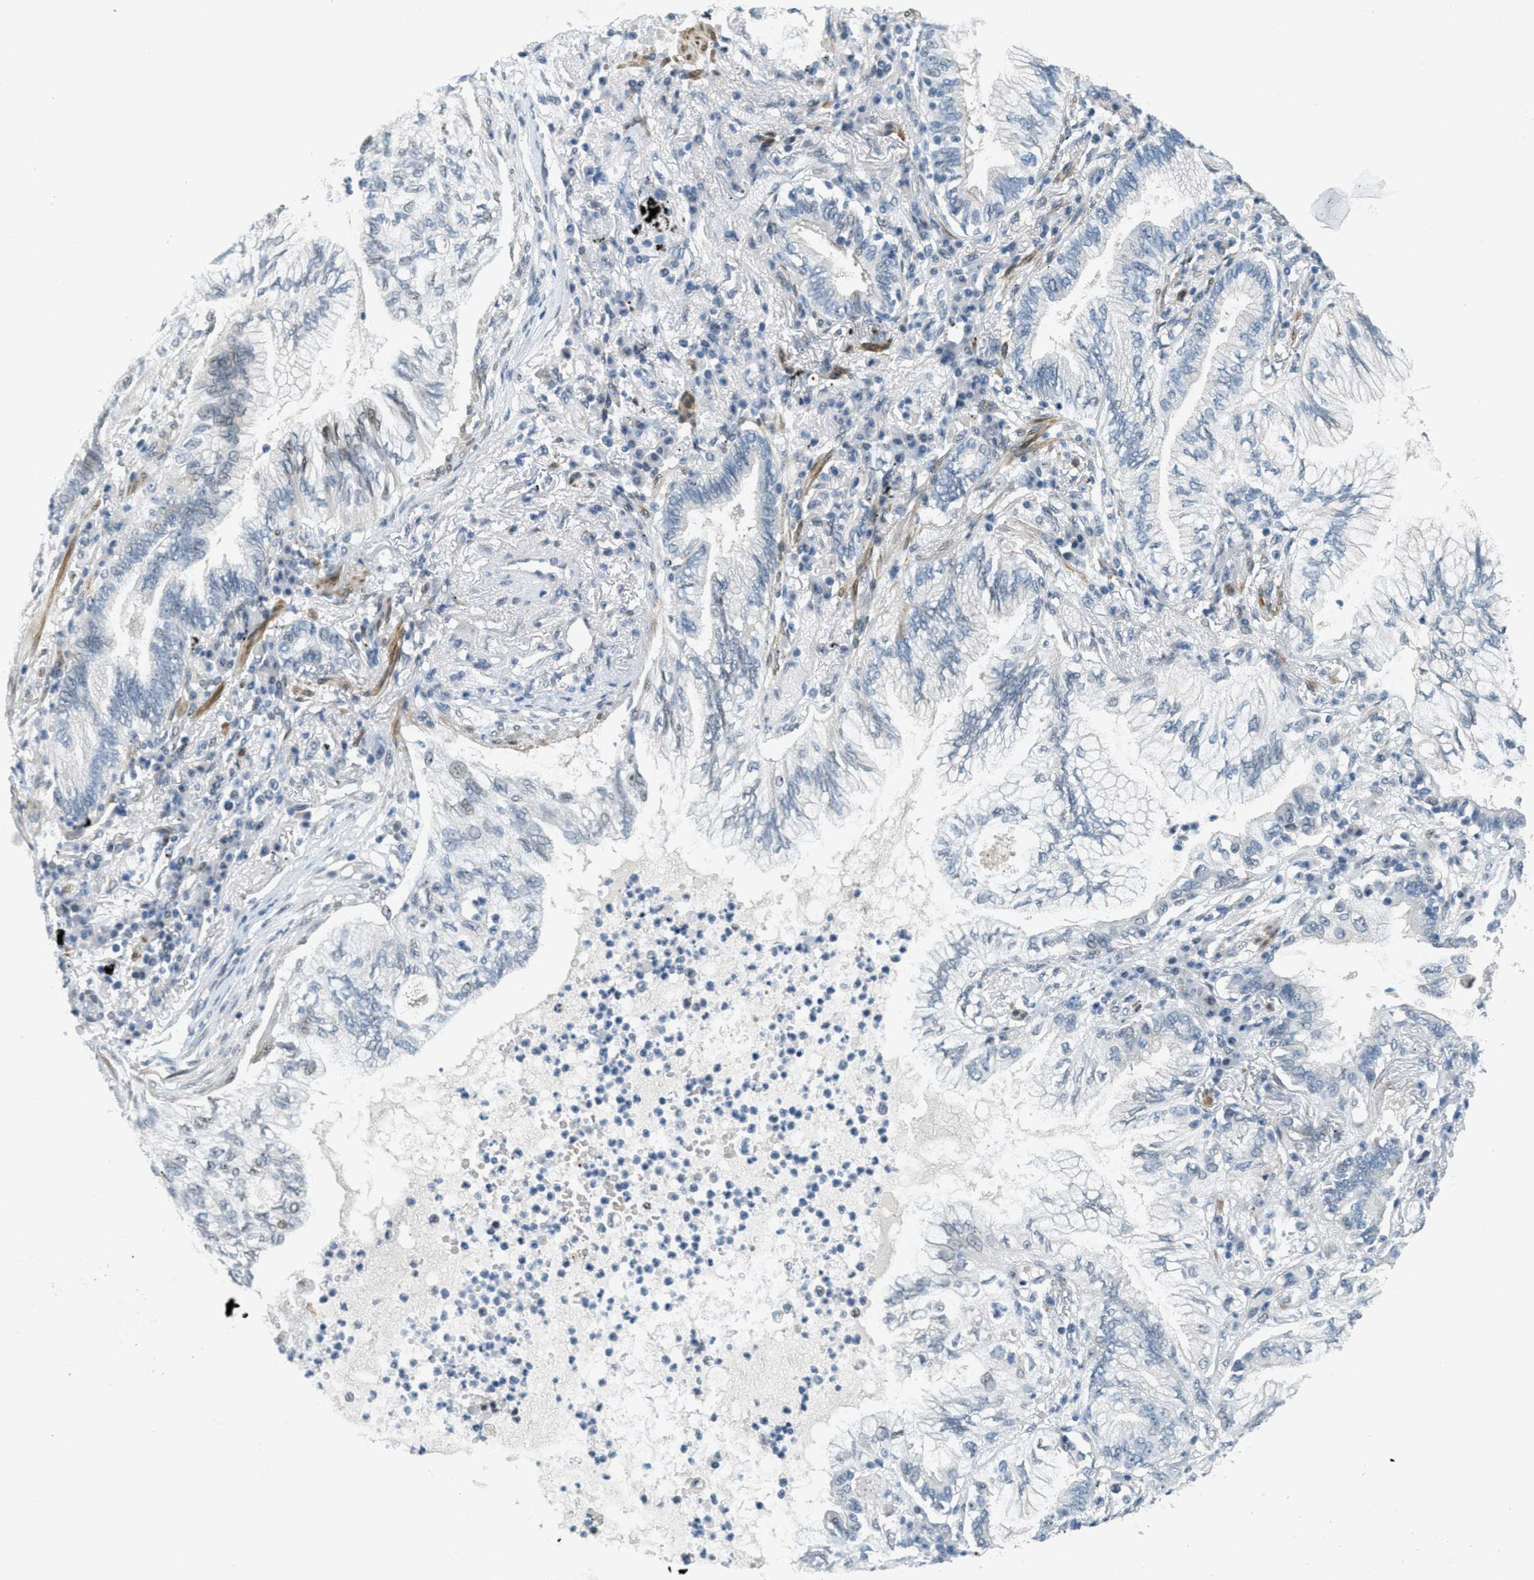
{"staining": {"intensity": "negative", "quantity": "none", "location": "none"}, "tissue": "lung cancer", "cell_type": "Tumor cells", "image_type": "cancer", "snomed": [{"axis": "morphology", "description": "Normal tissue, NOS"}, {"axis": "morphology", "description": "Adenocarcinoma, NOS"}, {"axis": "topography", "description": "Bronchus"}, {"axis": "topography", "description": "Lung"}], "caption": "Immunohistochemical staining of human lung cancer displays no significant expression in tumor cells.", "gene": "ZDHHC23", "patient": {"sex": "female", "age": 70}}